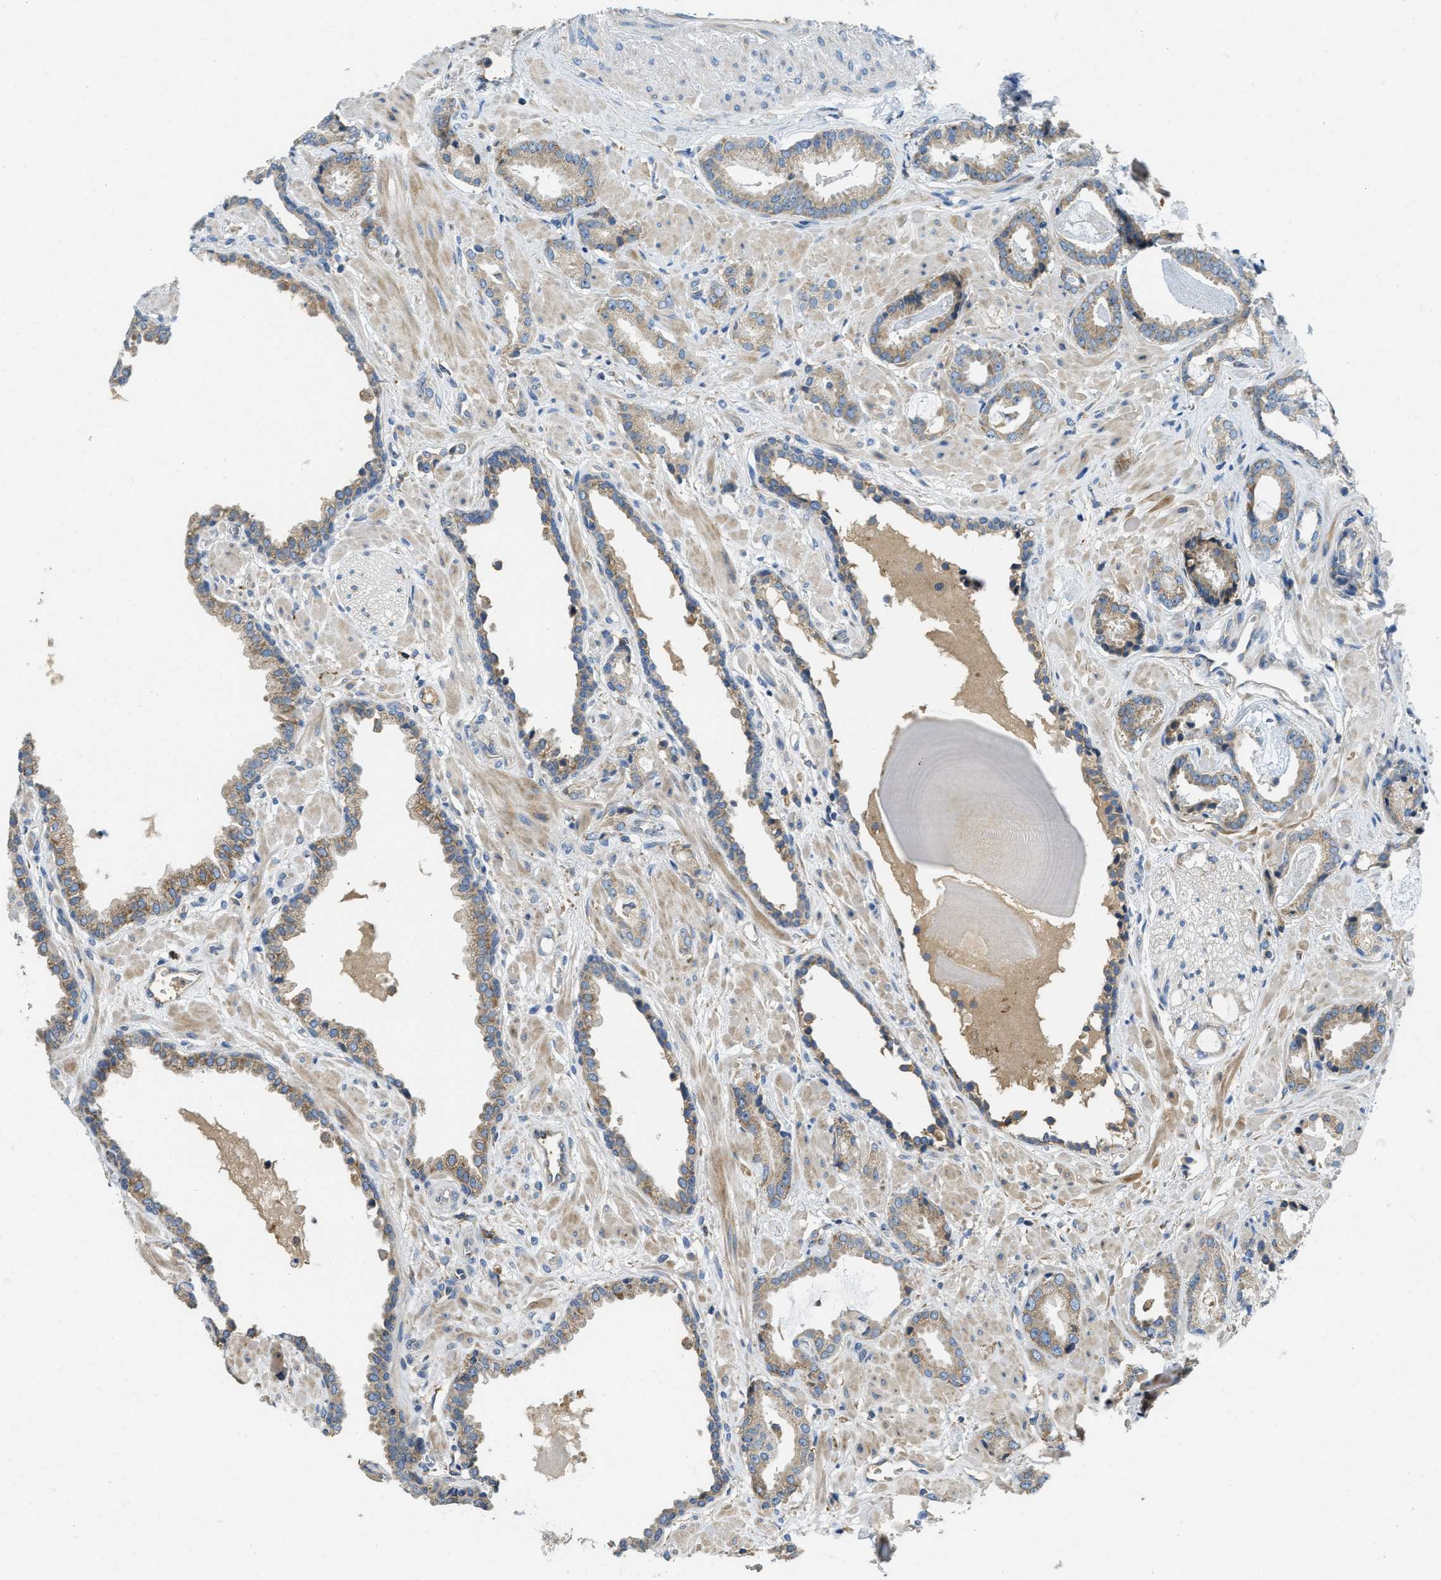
{"staining": {"intensity": "weak", "quantity": ">75%", "location": "cytoplasmic/membranous"}, "tissue": "prostate cancer", "cell_type": "Tumor cells", "image_type": "cancer", "snomed": [{"axis": "morphology", "description": "Adenocarcinoma, Low grade"}, {"axis": "topography", "description": "Prostate"}], "caption": "This photomicrograph demonstrates IHC staining of human low-grade adenocarcinoma (prostate), with low weak cytoplasmic/membranous positivity in approximately >75% of tumor cells.", "gene": "SSR1", "patient": {"sex": "male", "age": 53}}